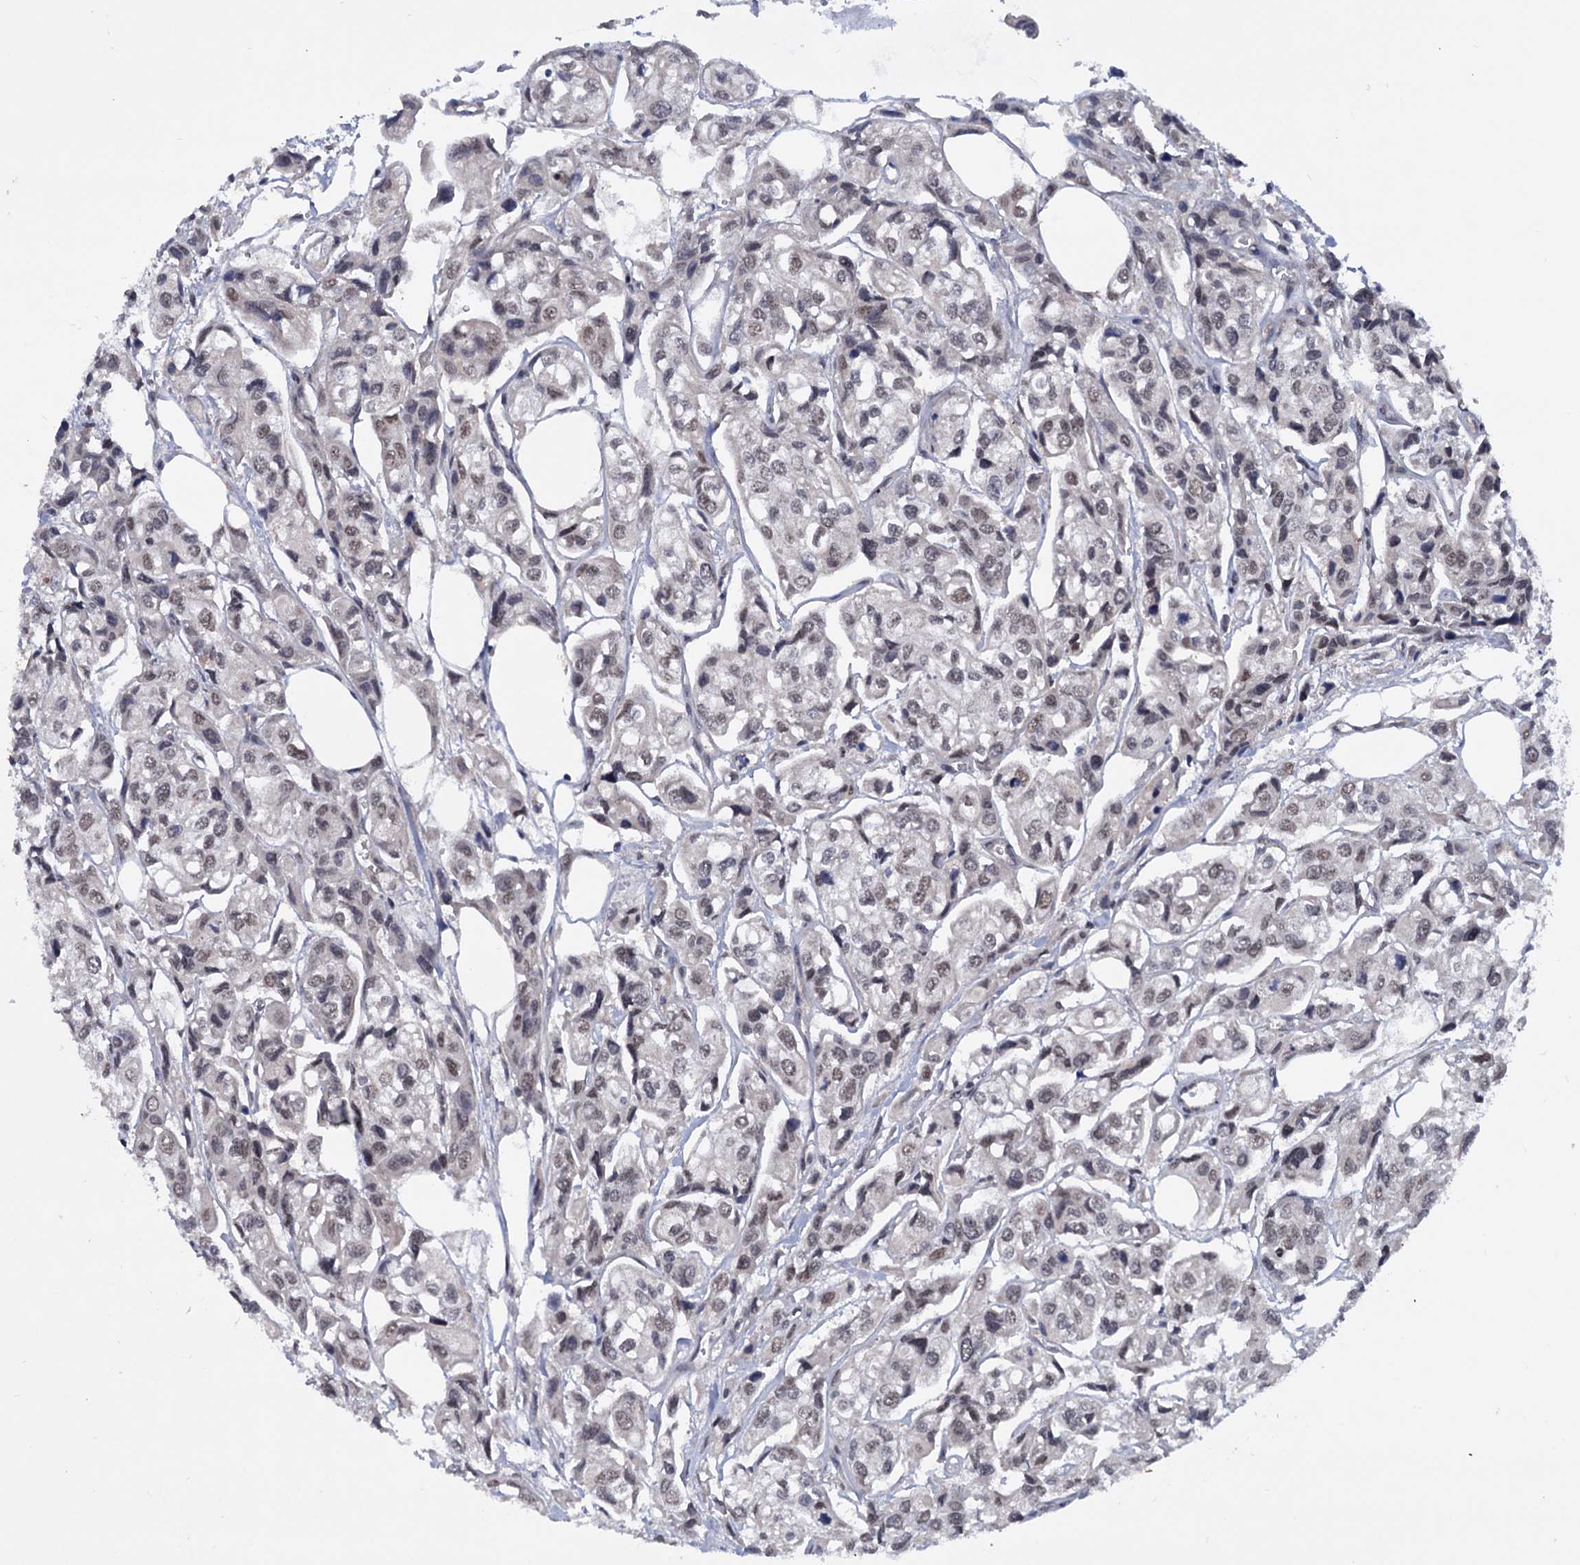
{"staining": {"intensity": "moderate", "quantity": "<25%", "location": "nuclear"}, "tissue": "urothelial cancer", "cell_type": "Tumor cells", "image_type": "cancer", "snomed": [{"axis": "morphology", "description": "Urothelial carcinoma, High grade"}, {"axis": "topography", "description": "Urinary bladder"}], "caption": "High-power microscopy captured an IHC histopathology image of urothelial cancer, revealing moderate nuclear staining in about <25% of tumor cells. The staining was performed using DAB, with brown indicating positive protein expression. Nuclei are stained blue with hematoxylin.", "gene": "TBC1D12", "patient": {"sex": "male", "age": 67}}